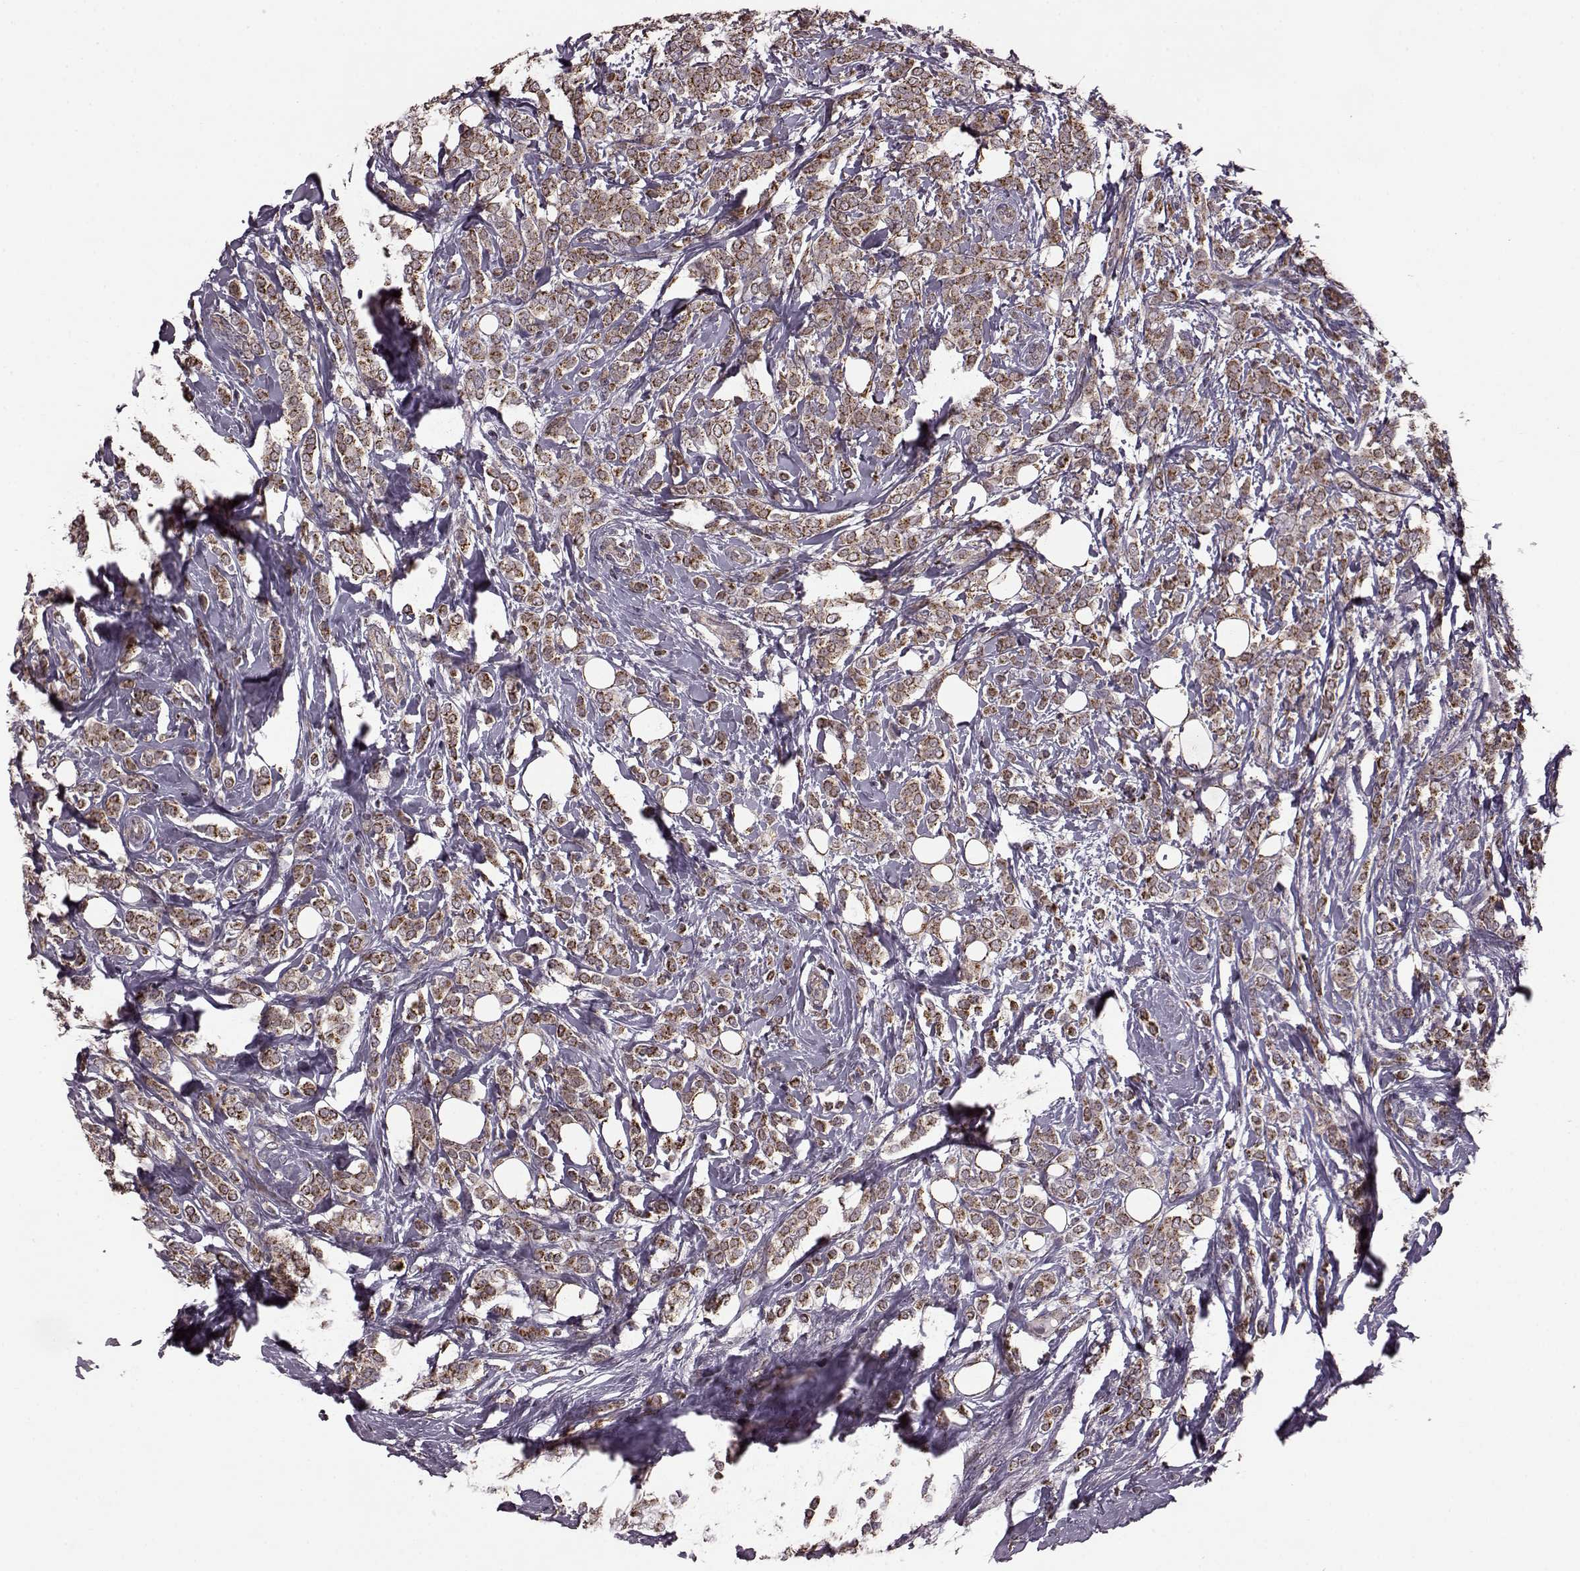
{"staining": {"intensity": "strong", "quantity": ">75%", "location": "cytoplasmic/membranous"}, "tissue": "breast cancer", "cell_type": "Tumor cells", "image_type": "cancer", "snomed": [{"axis": "morphology", "description": "Lobular carcinoma"}, {"axis": "topography", "description": "Breast"}], "caption": "Strong cytoplasmic/membranous positivity for a protein is appreciated in approximately >75% of tumor cells of breast lobular carcinoma using IHC.", "gene": "PUDP", "patient": {"sex": "female", "age": 49}}